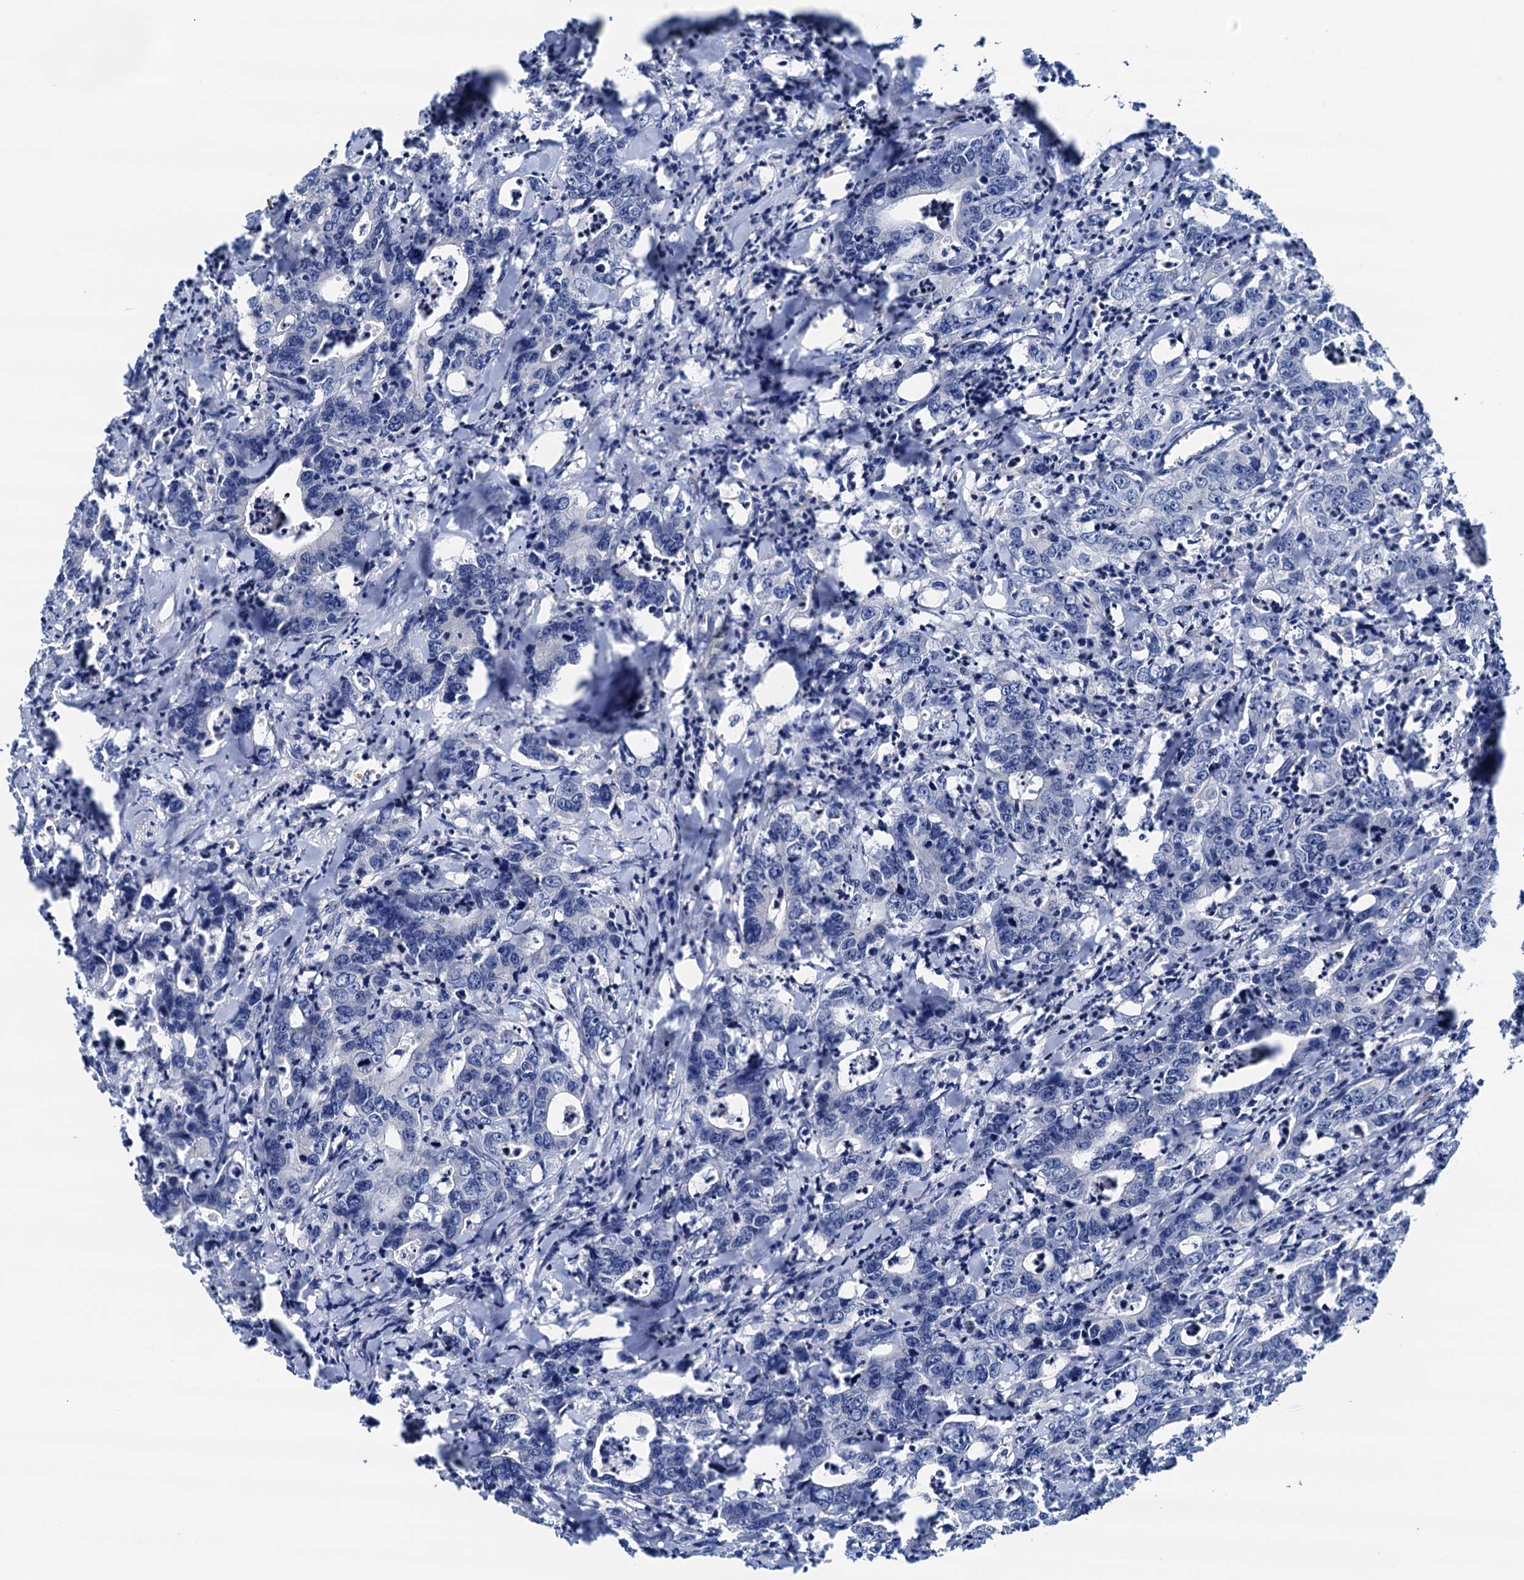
{"staining": {"intensity": "negative", "quantity": "none", "location": "none"}, "tissue": "colorectal cancer", "cell_type": "Tumor cells", "image_type": "cancer", "snomed": [{"axis": "morphology", "description": "Adenocarcinoma, NOS"}, {"axis": "topography", "description": "Colon"}], "caption": "Photomicrograph shows no significant protein positivity in tumor cells of colorectal cancer (adenocarcinoma).", "gene": "RASSF9", "patient": {"sex": "female", "age": 75}}